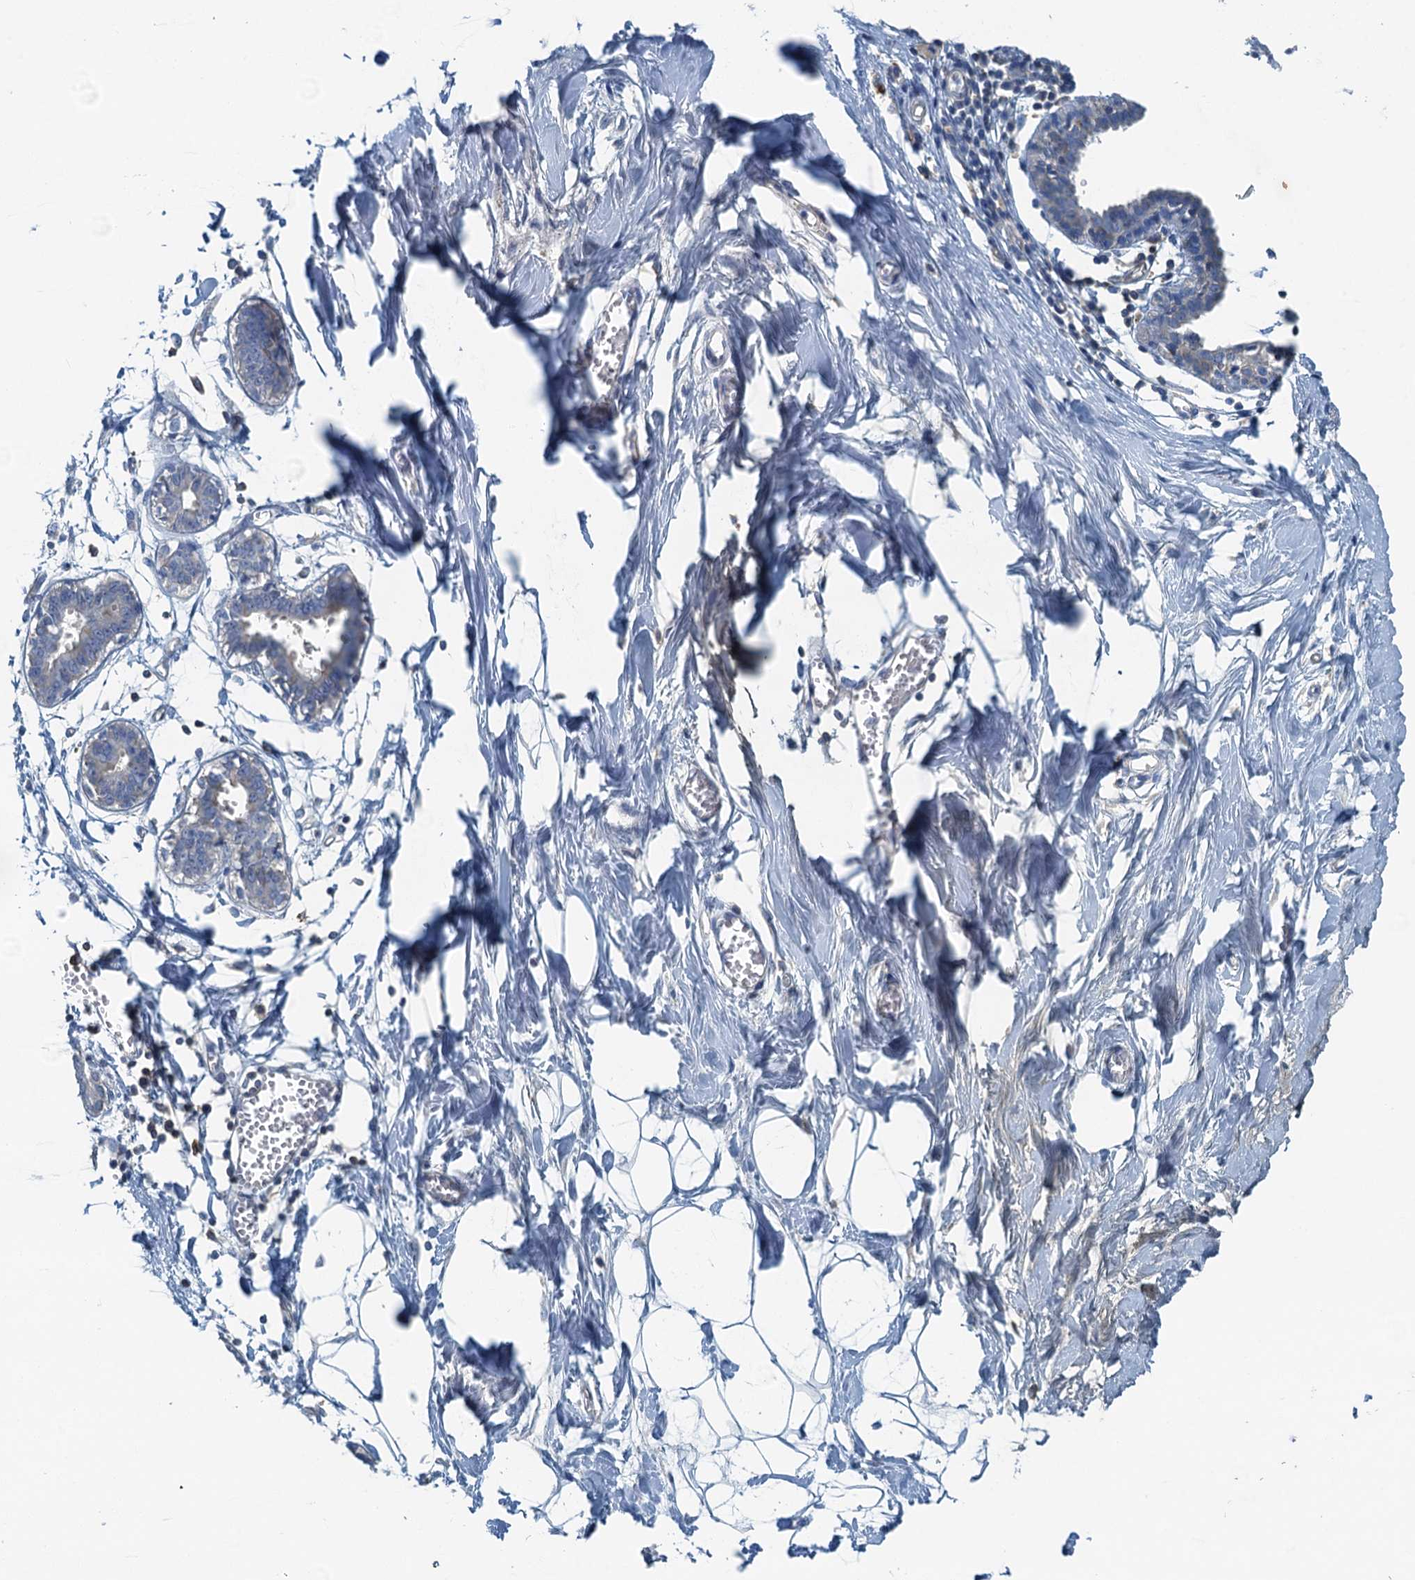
{"staining": {"intensity": "negative", "quantity": "none", "location": "none"}, "tissue": "breast", "cell_type": "Adipocytes", "image_type": "normal", "snomed": [{"axis": "morphology", "description": "Normal tissue, NOS"}, {"axis": "topography", "description": "Breast"}], "caption": "The immunohistochemistry histopathology image has no significant expression in adipocytes of breast. (DAB immunohistochemistry, high magnification).", "gene": "THAP10", "patient": {"sex": "female", "age": 27}}